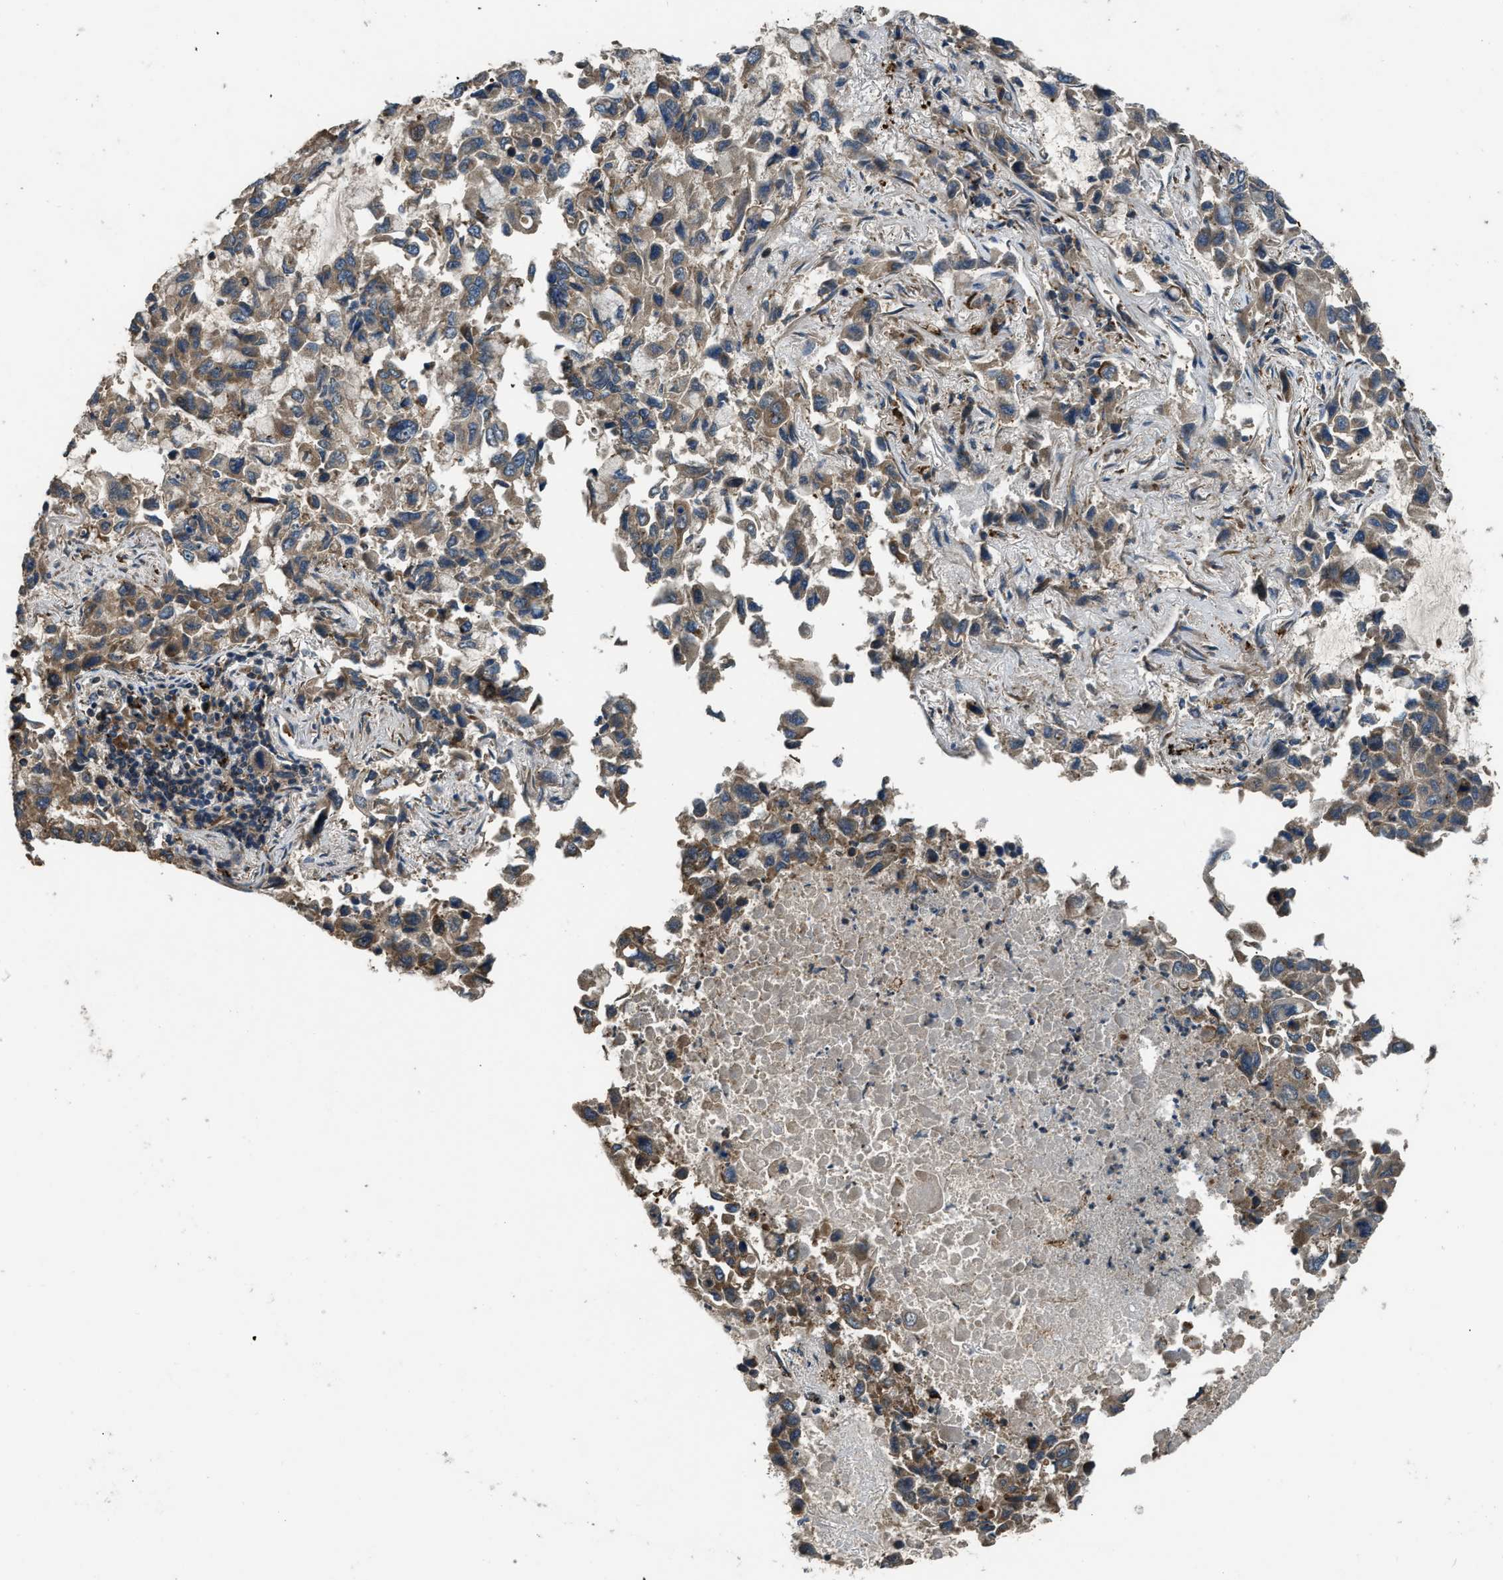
{"staining": {"intensity": "weak", "quantity": ">75%", "location": "cytoplasmic/membranous"}, "tissue": "lung cancer", "cell_type": "Tumor cells", "image_type": "cancer", "snomed": [{"axis": "morphology", "description": "Adenocarcinoma, NOS"}, {"axis": "topography", "description": "Lung"}], "caption": "Immunohistochemistry (IHC) staining of lung adenocarcinoma, which demonstrates low levels of weak cytoplasmic/membranous staining in approximately >75% of tumor cells indicating weak cytoplasmic/membranous protein positivity. The staining was performed using DAB (brown) for protein detection and nuclei were counterstained in hematoxylin (blue).", "gene": "GGH", "patient": {"sex": "male", "age": 64}}